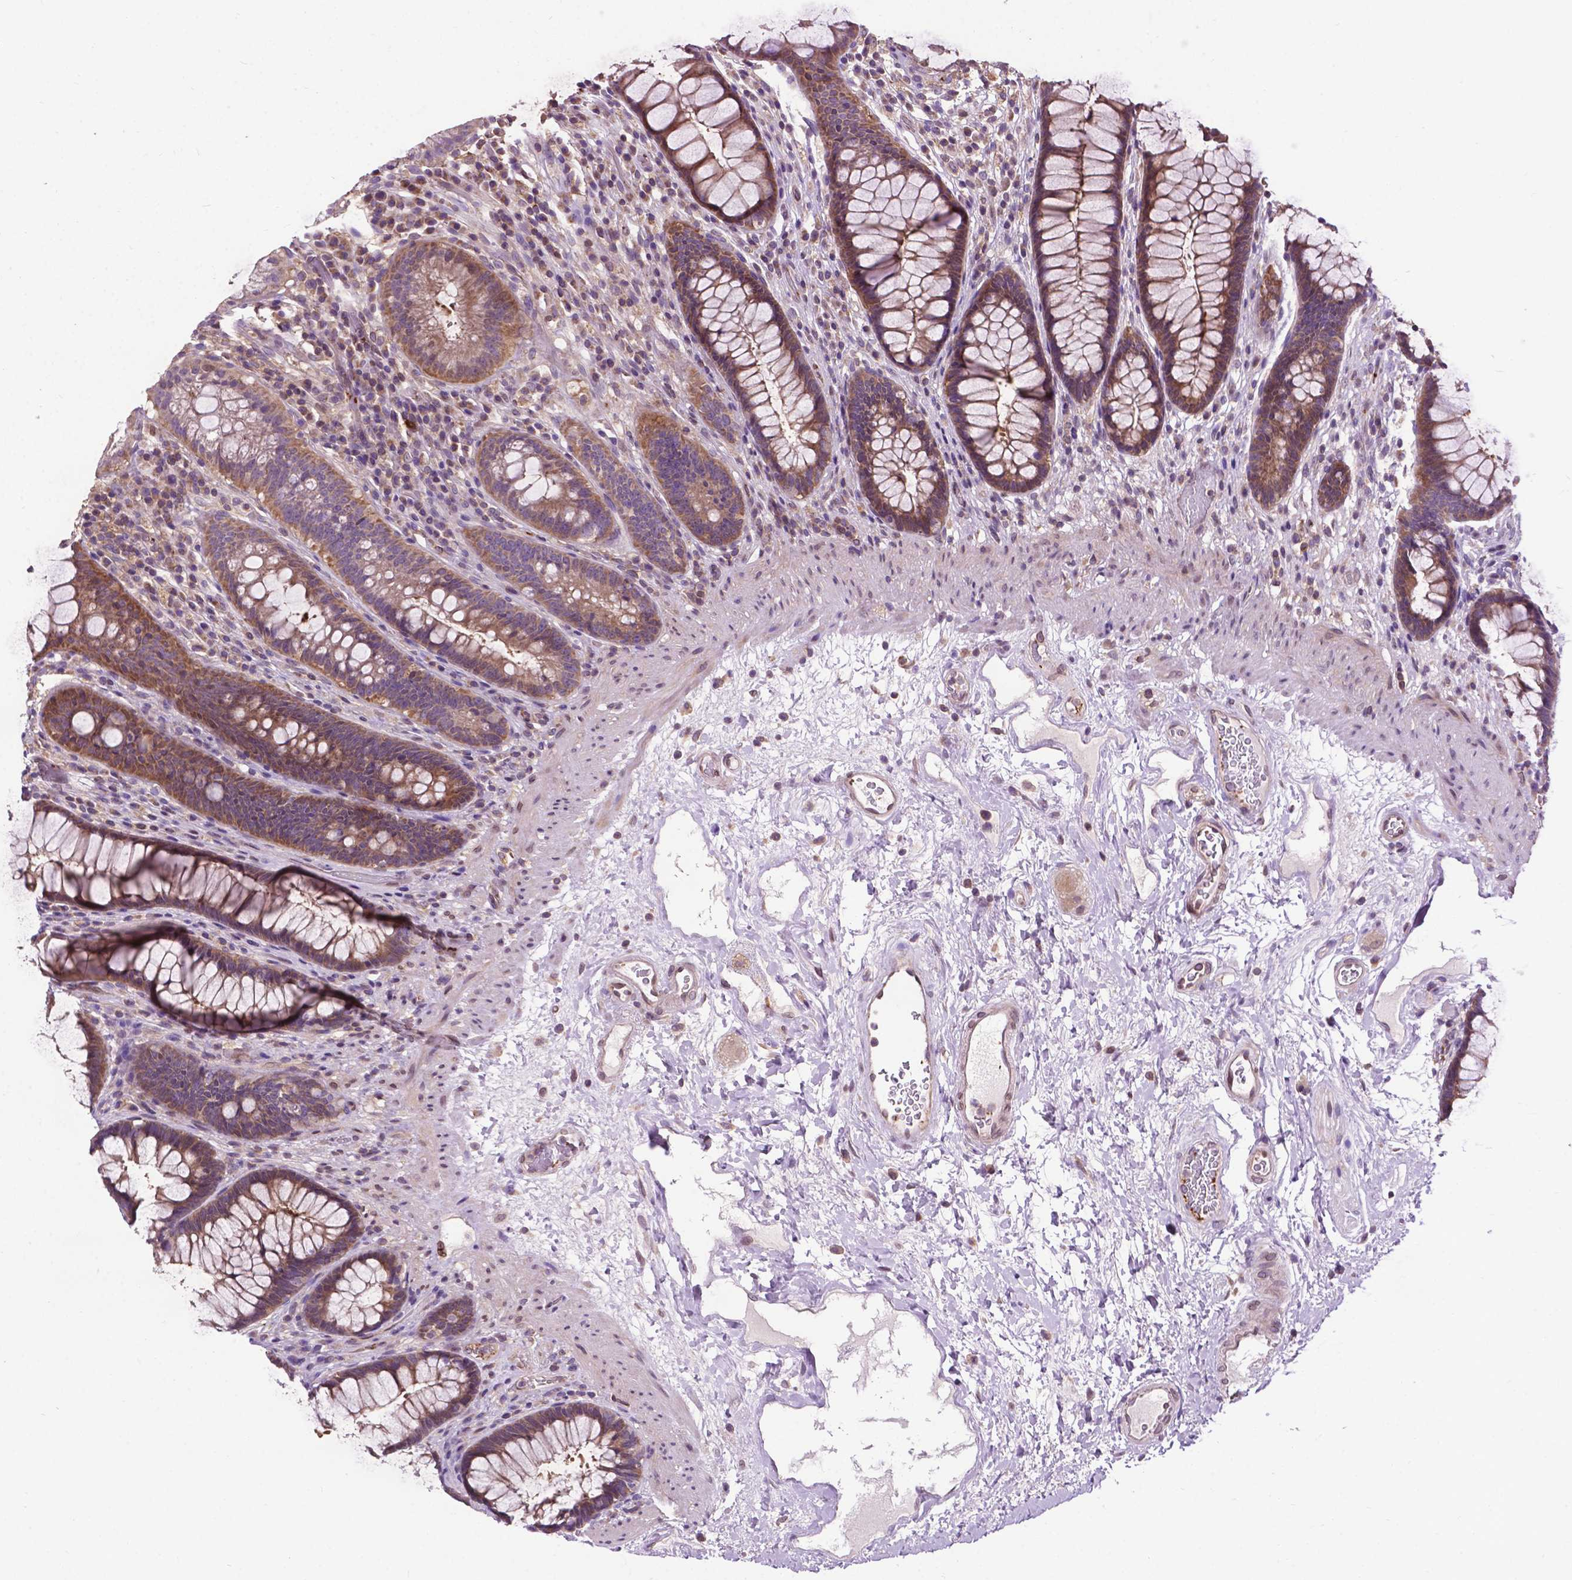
{"staining": {"intensity": "moderate", "quantity": ">75%", "location": "cytoplasmic/membranous"}, "tissue": "rectum", "cell_type": "Glandular cells", "image_type": "normal", "snomed": [{"axis": "morphology", "description": "Normal tissue, NOS"}, {"axis": "topography", "description": "Rectum"}], "caption": "This image reveals immunohistochemistry (IHC) staining of benign human rectum, with medium moderate cytoplasmic/membranous expression in about >75% of glandular cells.", "gene": "SPNS2", "patient": {"sex": "male", "age": 72}}